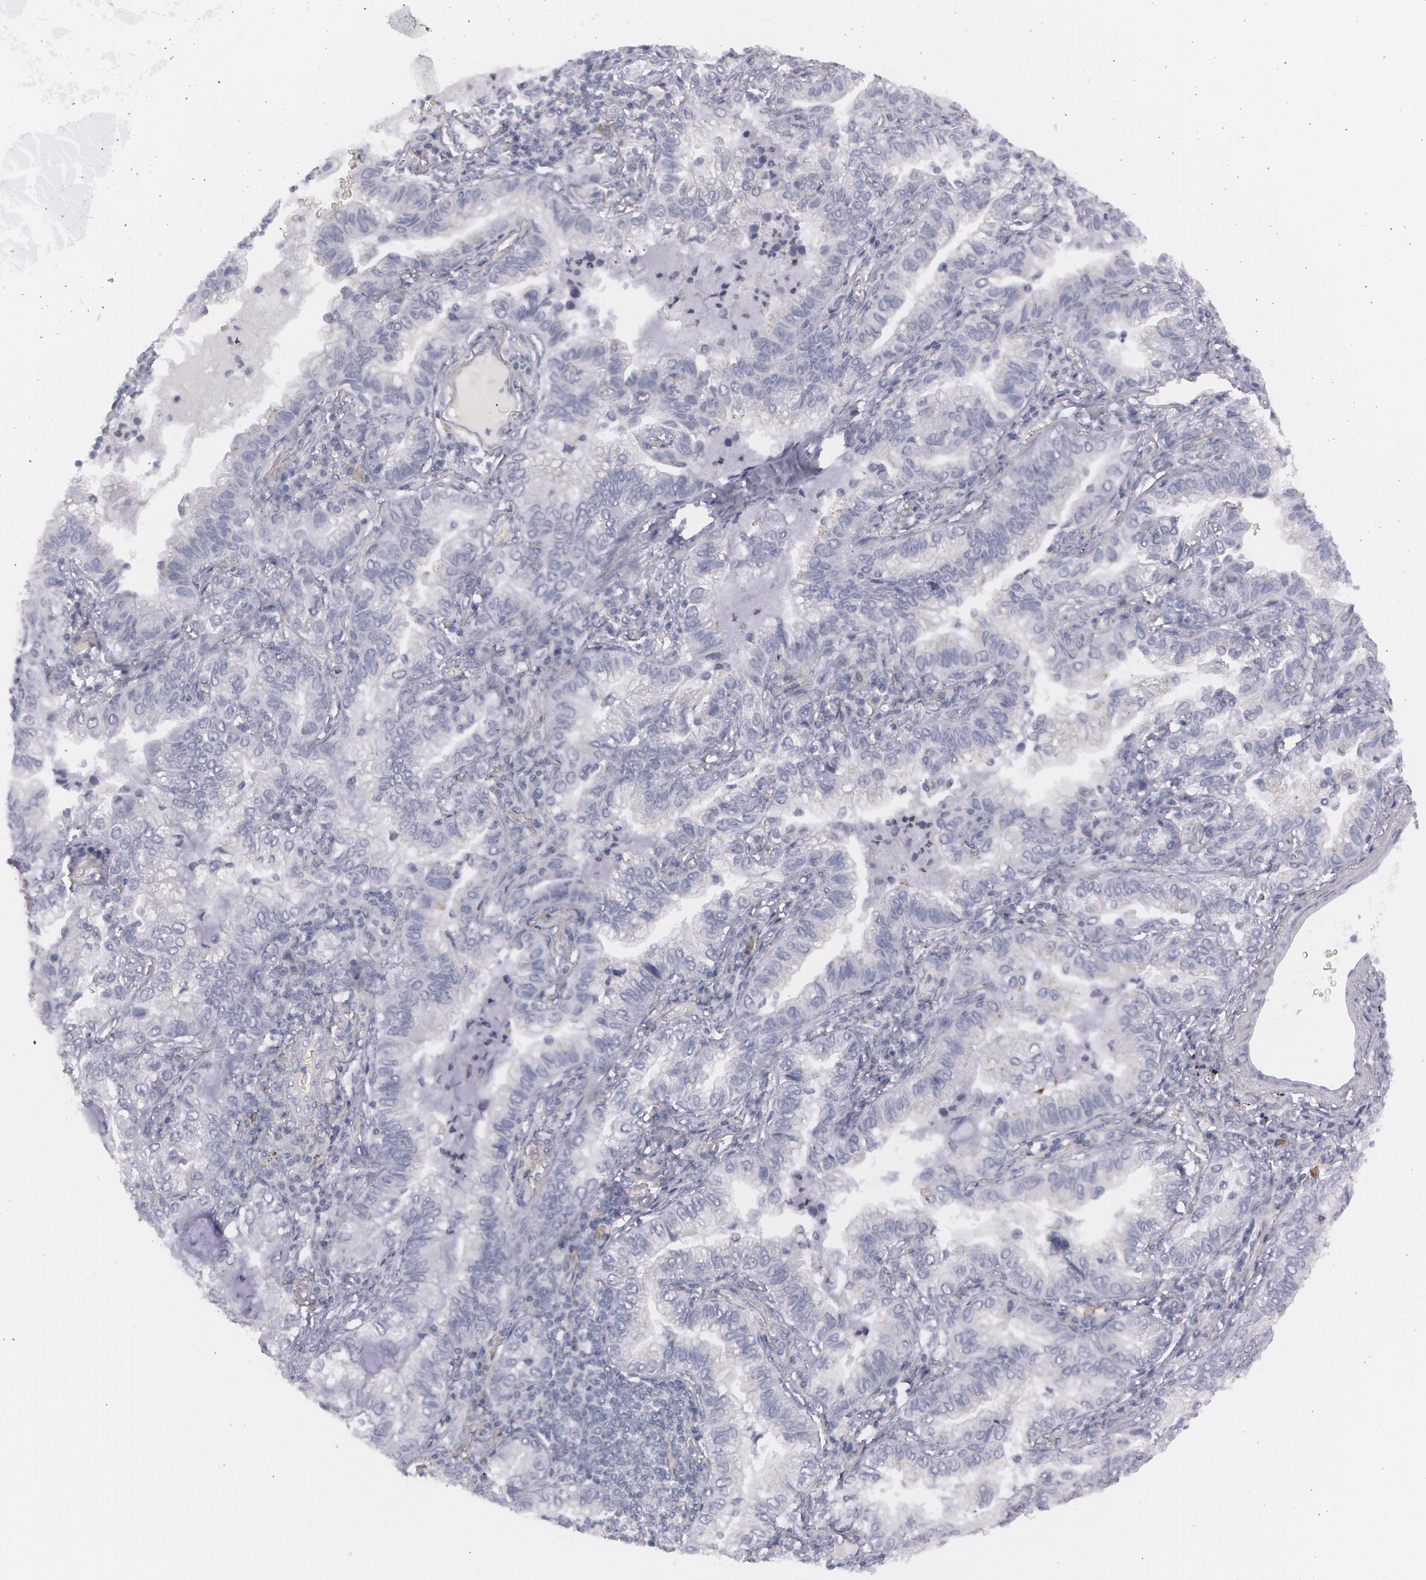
{"staining": {"intensity": "negative", "quantity": "none", "location": "none"}, "tissue": "lung cancer", "cell_type": "Tumor cells", "image_type": "cancer", "snomed": [{"axis": "morphology", "description": "Adenocarcinoma, NOS"}, {"axis": "topography", "description": "Lung"}], "caption": "IHC photomicrograph of neoplastic tissue: adenocarcinoma (lung) stained with DAB shows no significant protein positivity in tumor cells. Nuclei are stained in blue.", "gene": "IL1RN", "patient": {"sex": "female", "age": 50}}